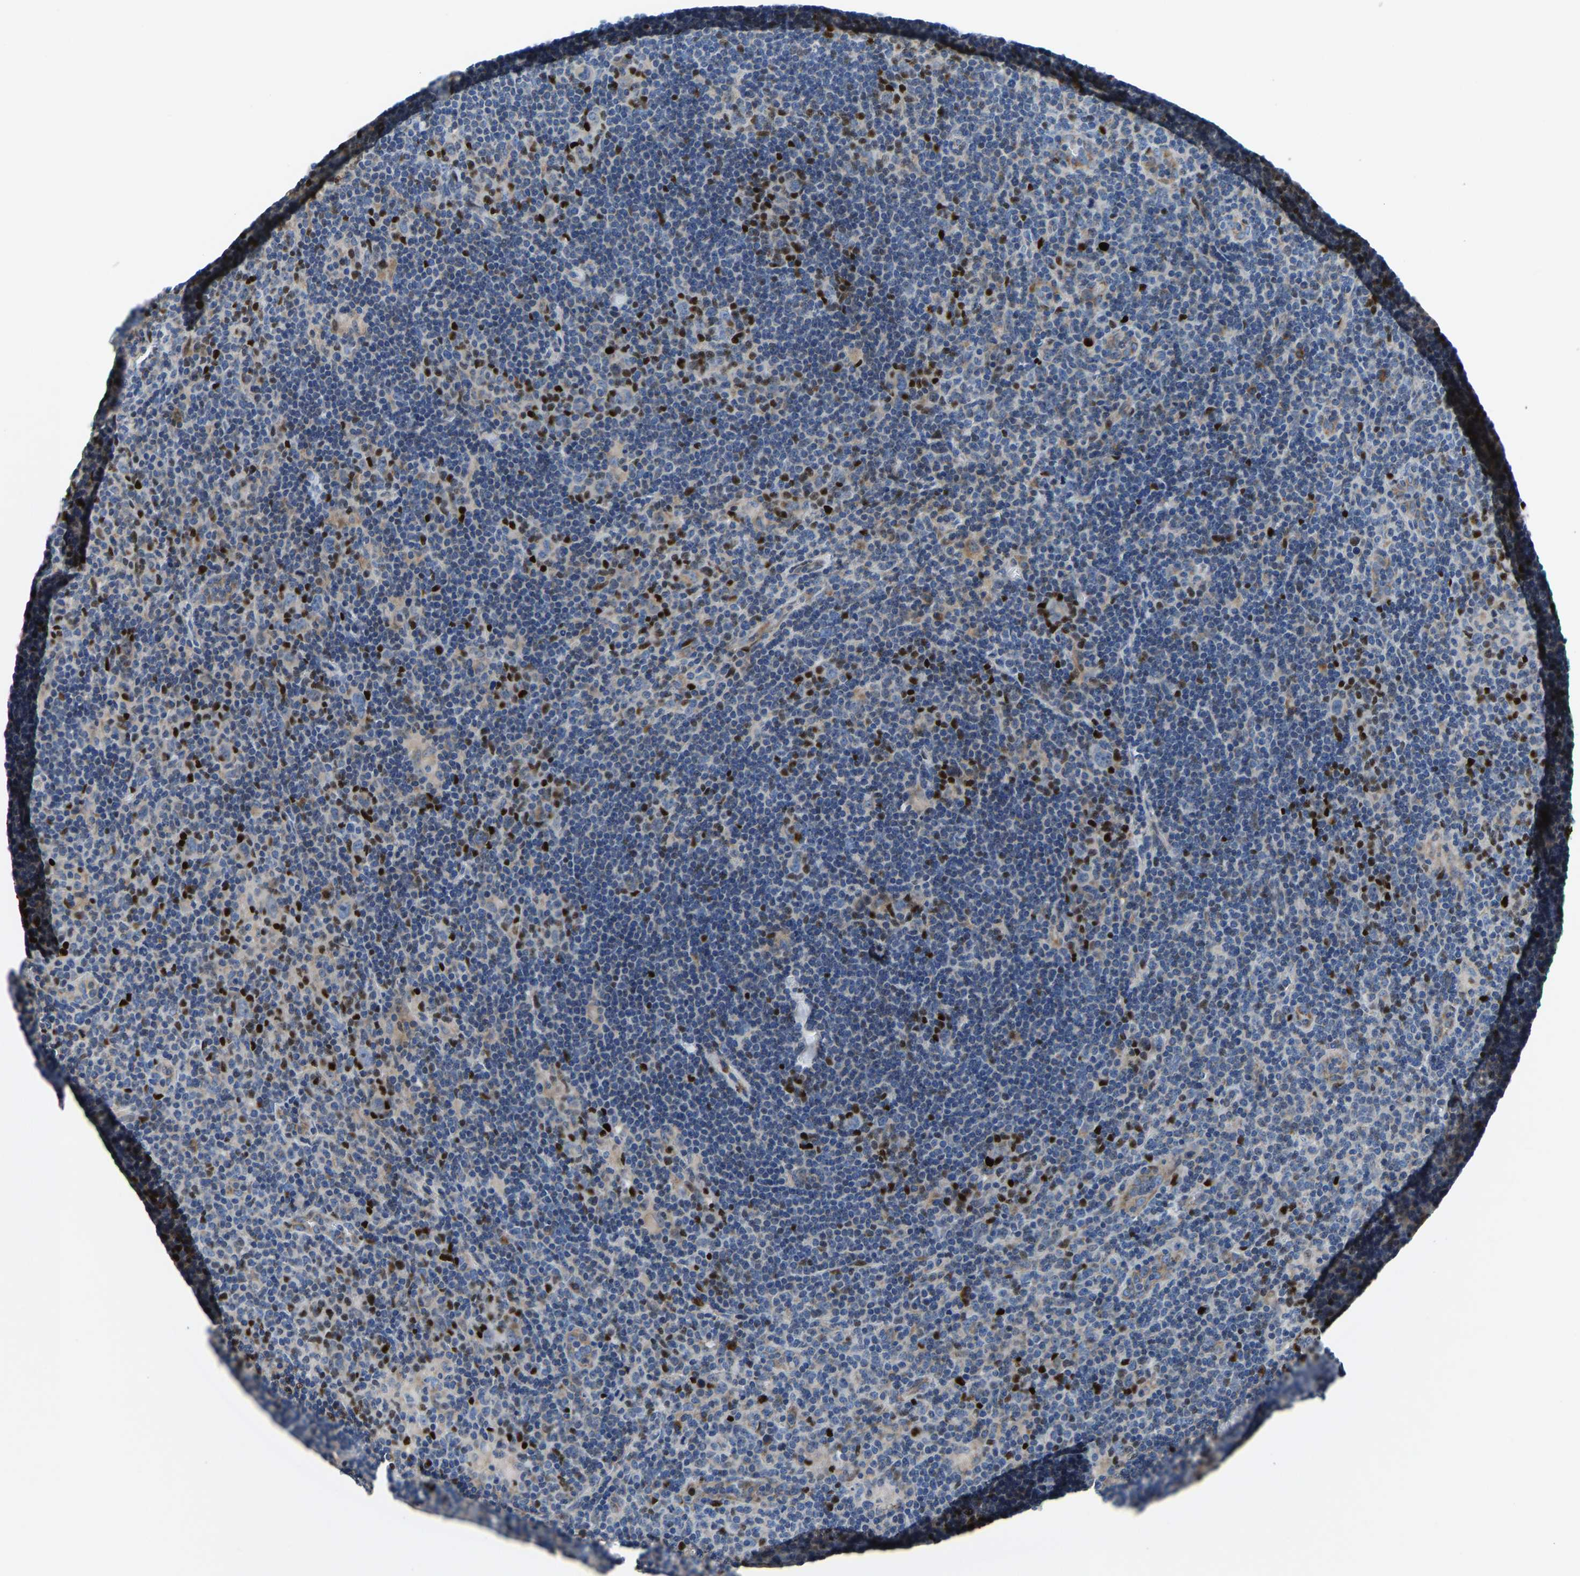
{"staining": {"intensity": "negative", "quantity": "none", "location": "none"}, "tissue": "lymphoma", "cell_type": "Tumor cells", "image_type": "cancer", "snomed": [{"axis": "morphology", "description": "Hodgkin's disease, NOS"}, {"axis": "topography", "description": "Lymph node"}], "caption": "High power microscopy photomicrograph of an immunohistochemistry histopathology image of lymphoma, revealing no significant positivity in tumor cells. (Immunohistochemistry, brightfield microscopy, high magnification).", "gene": "EGR1", "patient": {"sex": "female", "age": 57}}